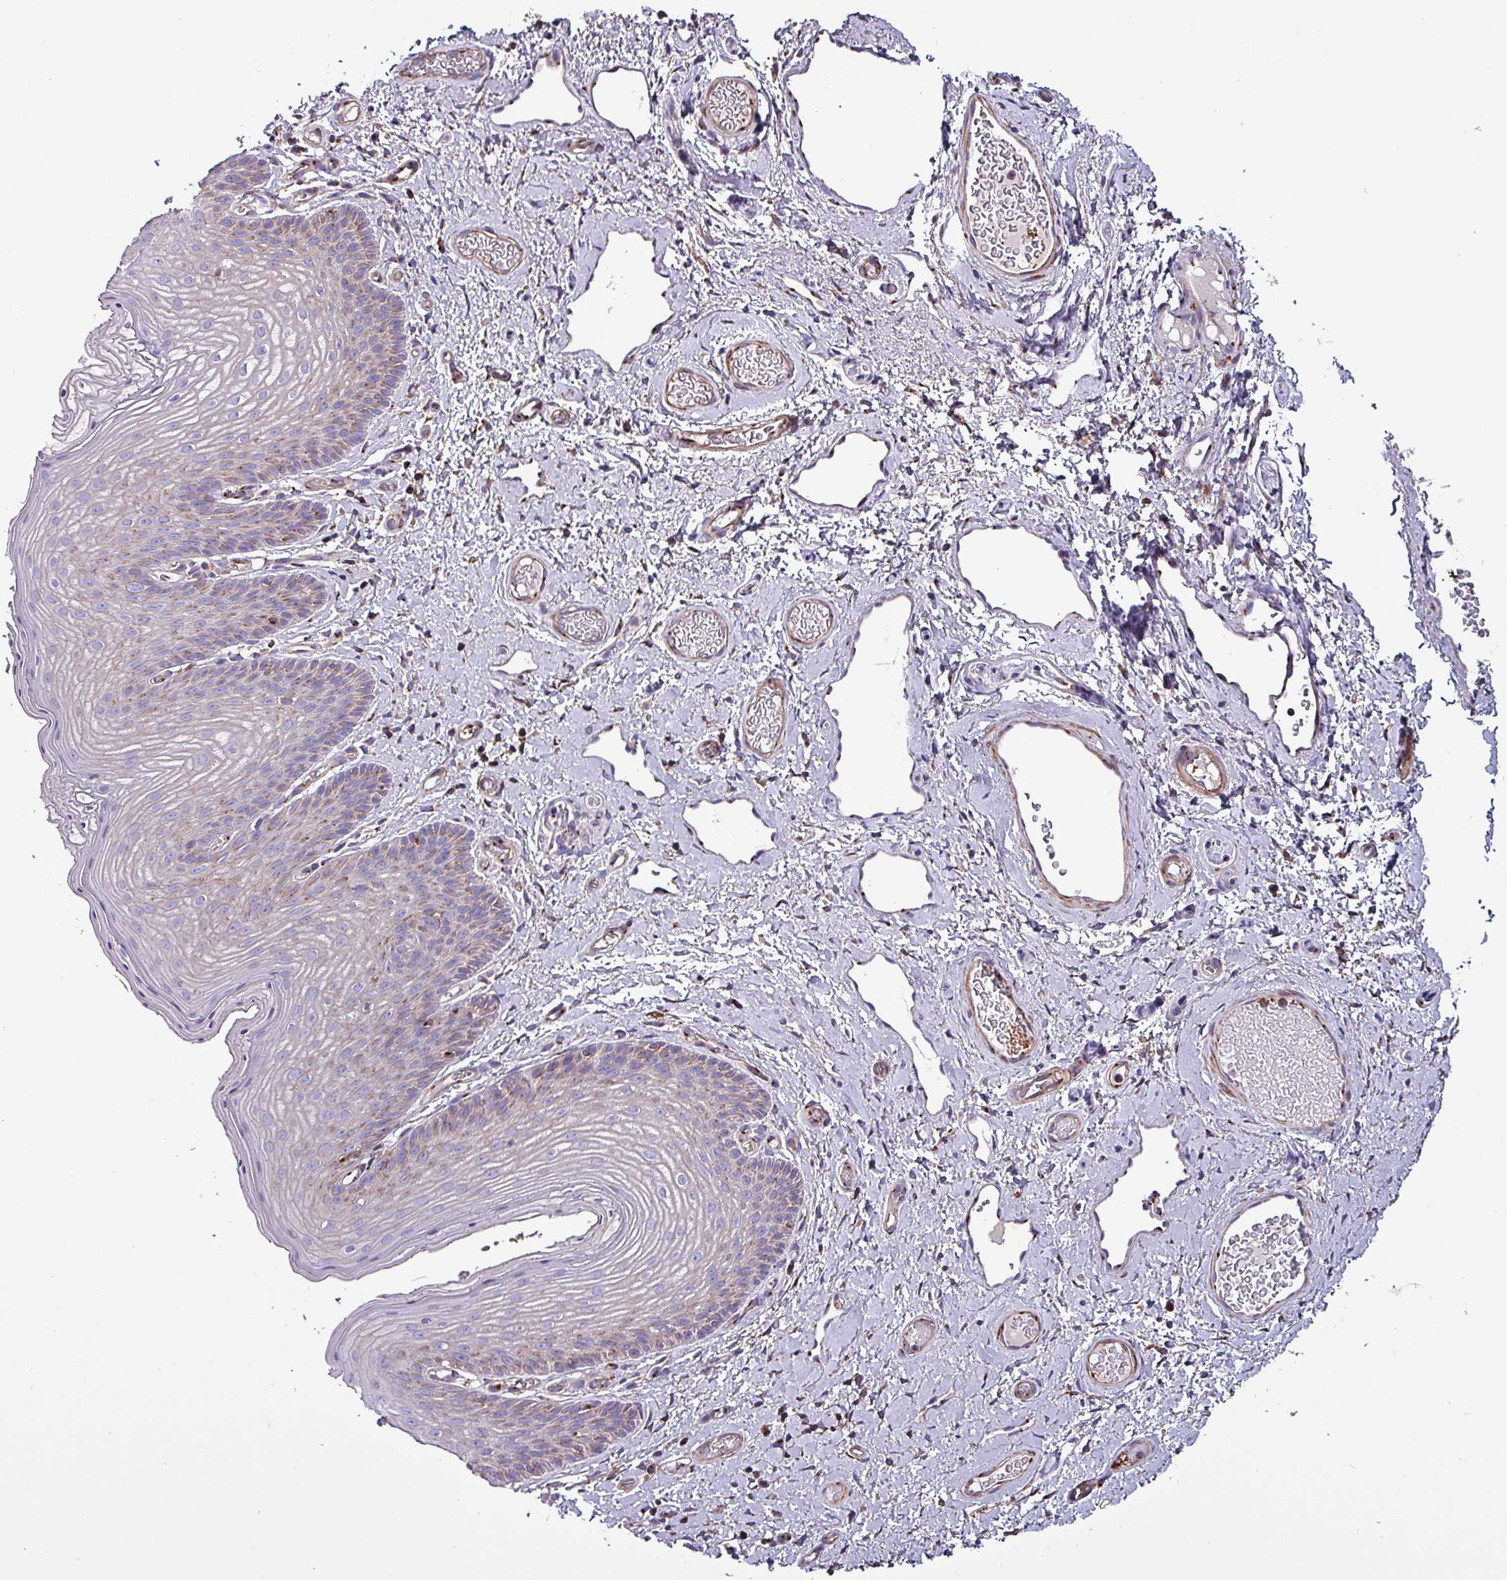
{"staining": {"intensity": "strong", "quantity": "<25%", "location": "cytoplasmic/membranous"}, "tissue": "skin", "cell_type": "Epidermal cells", "image_type": "normal", "snomed": [{"axis": "morphology", "description": "Normal tissue, NOS"}, {"axis": "topography", "description": "Anal"}], "caption": "A brown stain shows strong cytoplasmic/membranous expression of a protein in epidermal cells of normal skin.", "gene": "VAMP4", "patient": {"sex": "female", "age": 40}}